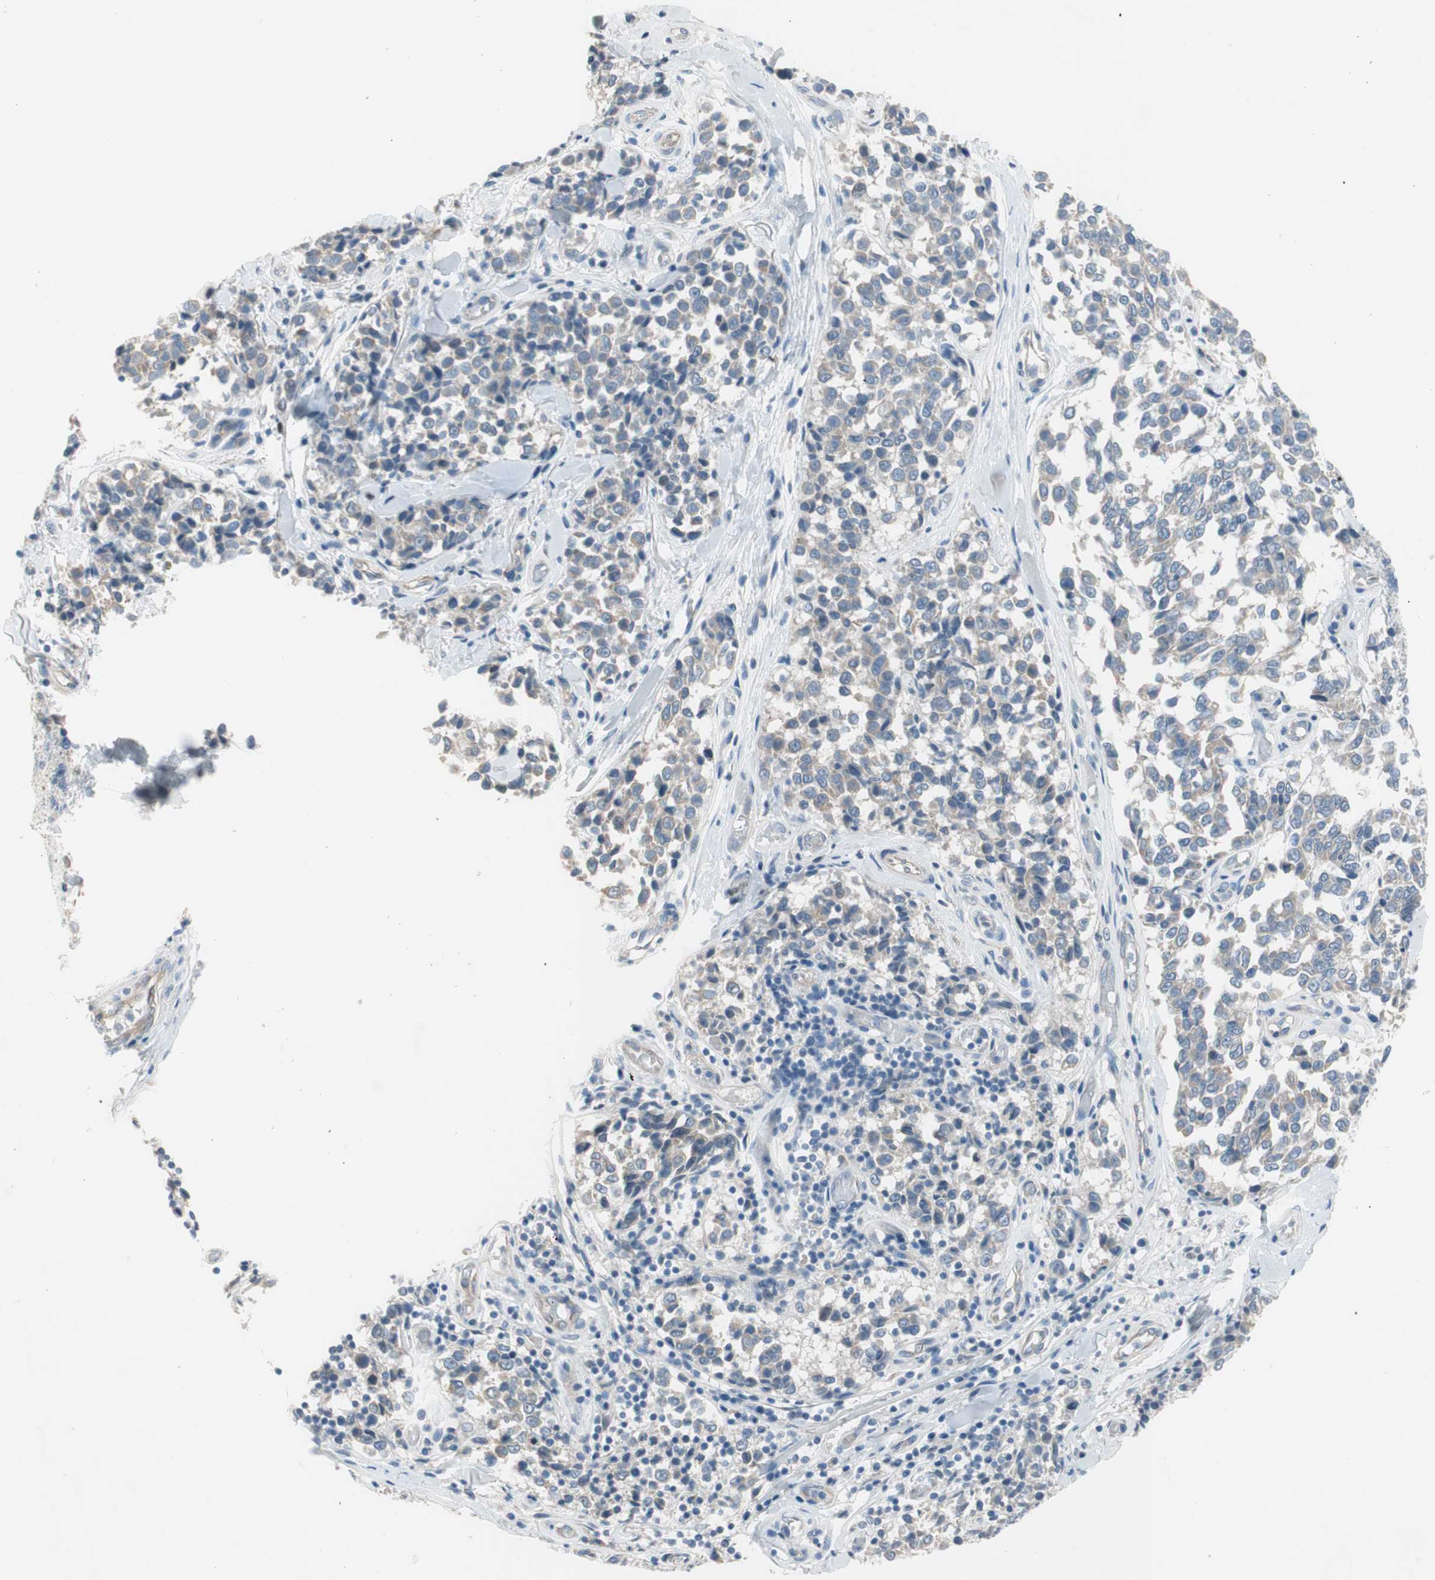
{"staining": {"intensity": "negative", "quantity": "none", "location": "none"}, "tissue": "melanoma", "cell_type": "Tumor cells", "image_type": "cancer", "snomed": [{"axis": "morphology", "description": "Malignant melanoma, NOS"}, {"axis": "topography", "description": "Skin"}], "caption": "Immunohistochemical staining of melanoma shows no significant positivity in tumor cells.", "gene": "PRRG4", "patient": {"sex": "female", "age": 64}}